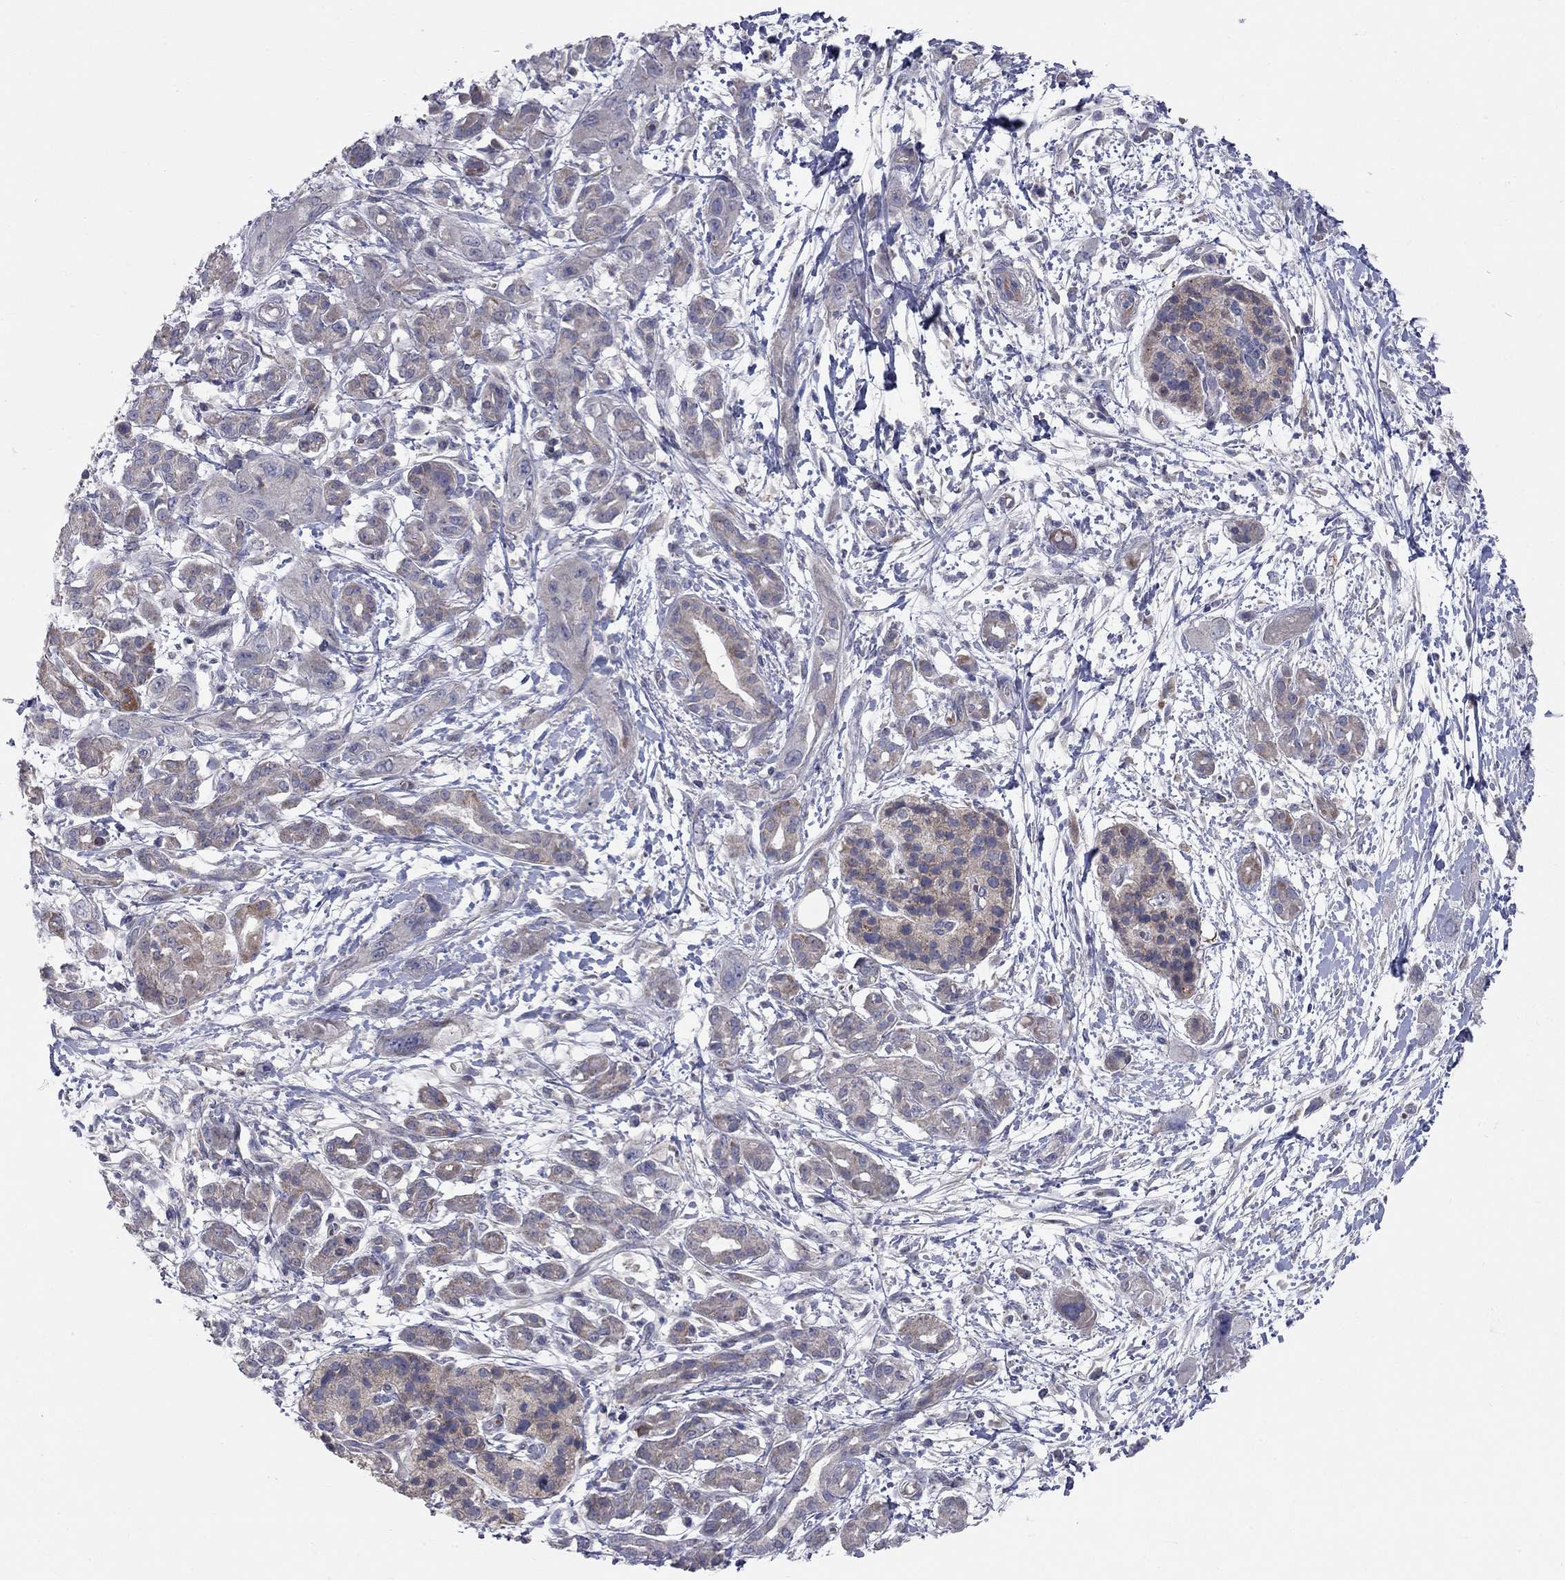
{"staining": {"intensity": "moderate", "quantity": "<25%", "location": "cytoplasmic/membranous"}, "tissue": "pancreatic cancer", "cell_type": "Tumor cells", "image_type": "cancer", "snomed": [{"axis": "morphology", "description": "Adenocarcinoma, NOS"}, {"axis": "topography", "description": "Pancreas"}], "caption": "Approximately <25% of tumor cells in human pancreatic adenocarcinoma demonstrate moderate cytoplasmic/membranous protein positivity as visualized by brown immunohistochemical staining.", "gene": "KANSL1L", "patient": {"sex": "male", "age": 72}}